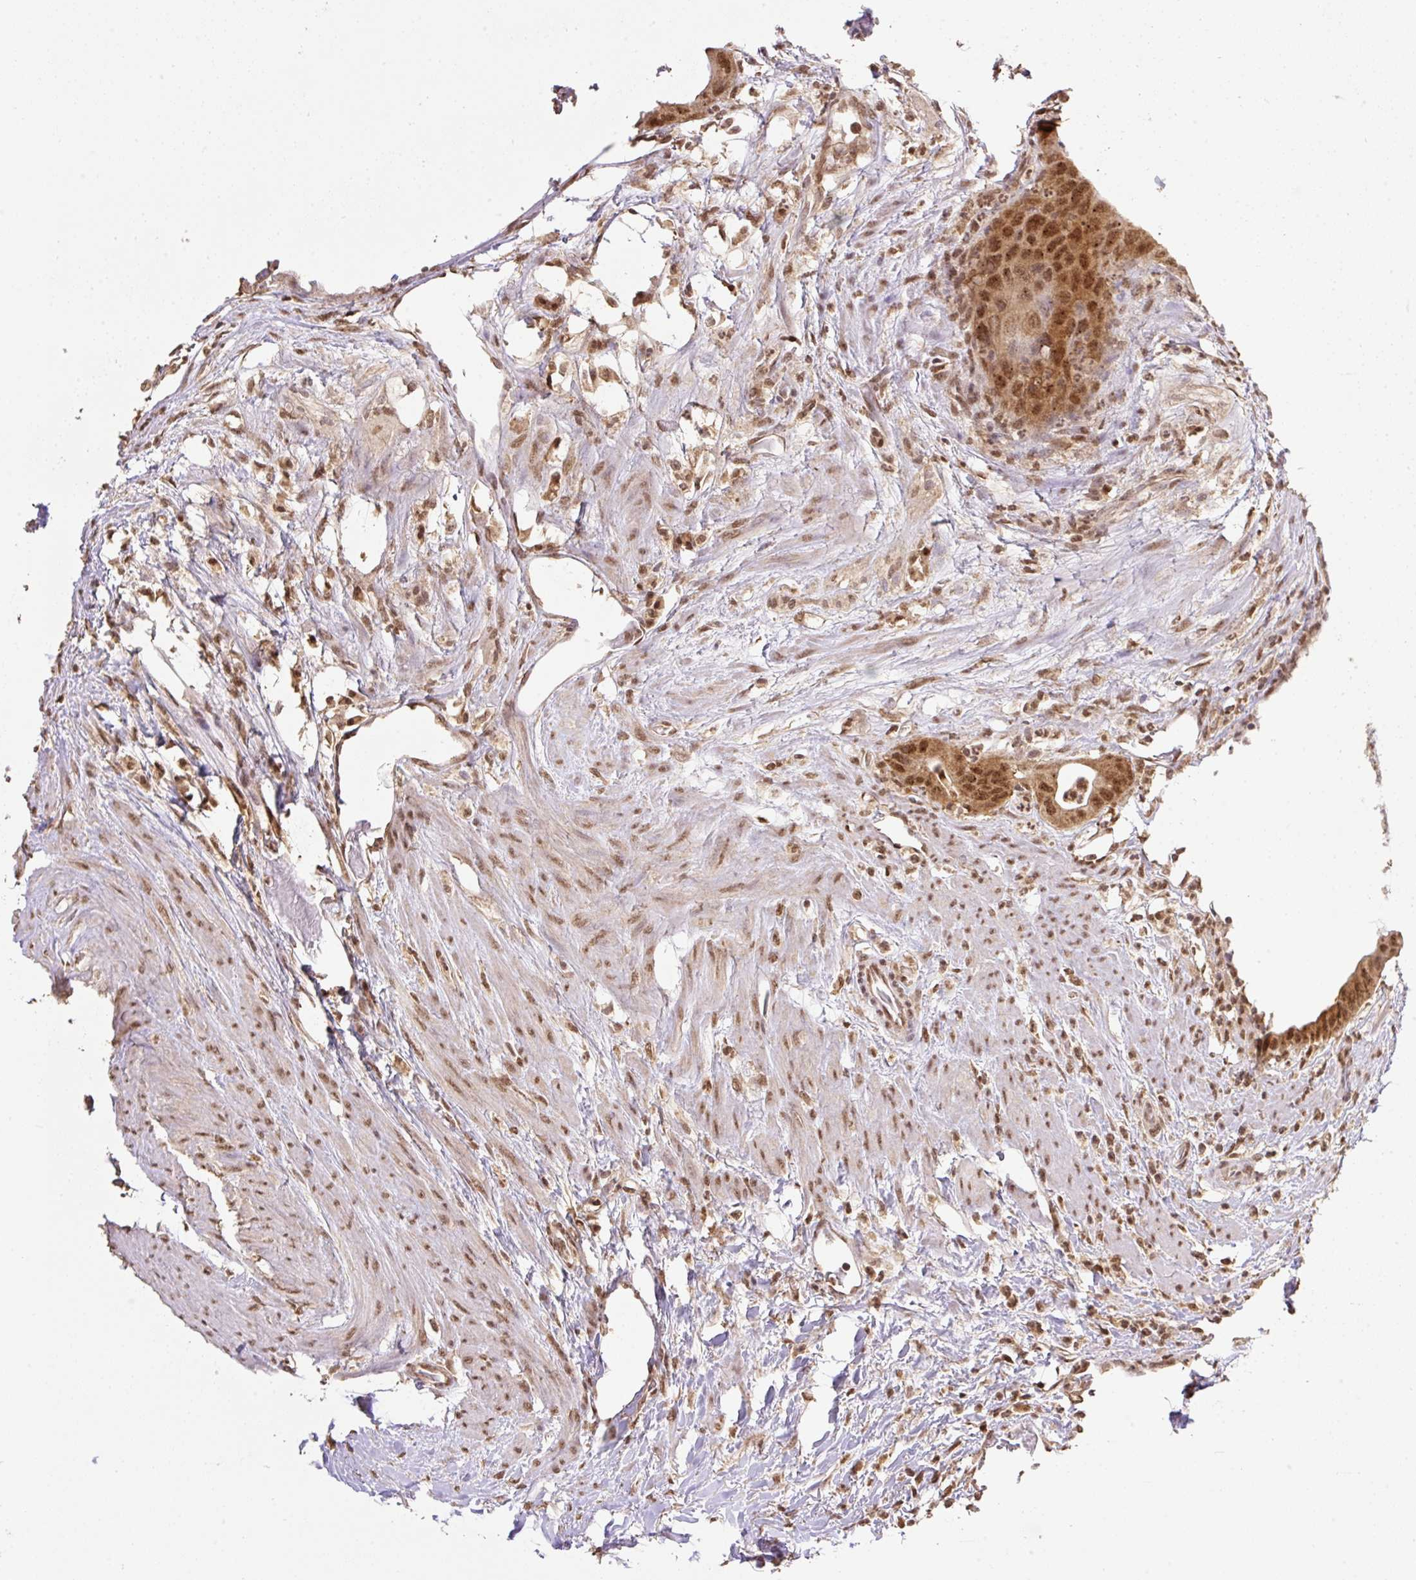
{"staining": {"intensity": "moderate", "quantity": ">75%", "location": "cytoplasmic/membranous,nuclear"}, "tissue": "colorectal cancer", "cell_type": "Tumor cells", "image_type": "cancer", "snomed": [{"axis": "morphology", "description": "Adenocarcinoma, NOS"}, {"axis": "topography", "description": "Rectum"}], "caption": "Immunohistochemical staining of adenocarcinoma (colorectal) shows medium levels of moderate cytoplasmic/membranous and nuclear protein staining in about >75% of tumor cells. (Stains: DAB in brown, nuclei in blue, Microscopy: brightfield microscopy at high magnification).", "gene": "VPS25", "patient": {"sex": "male", "age": 78}}